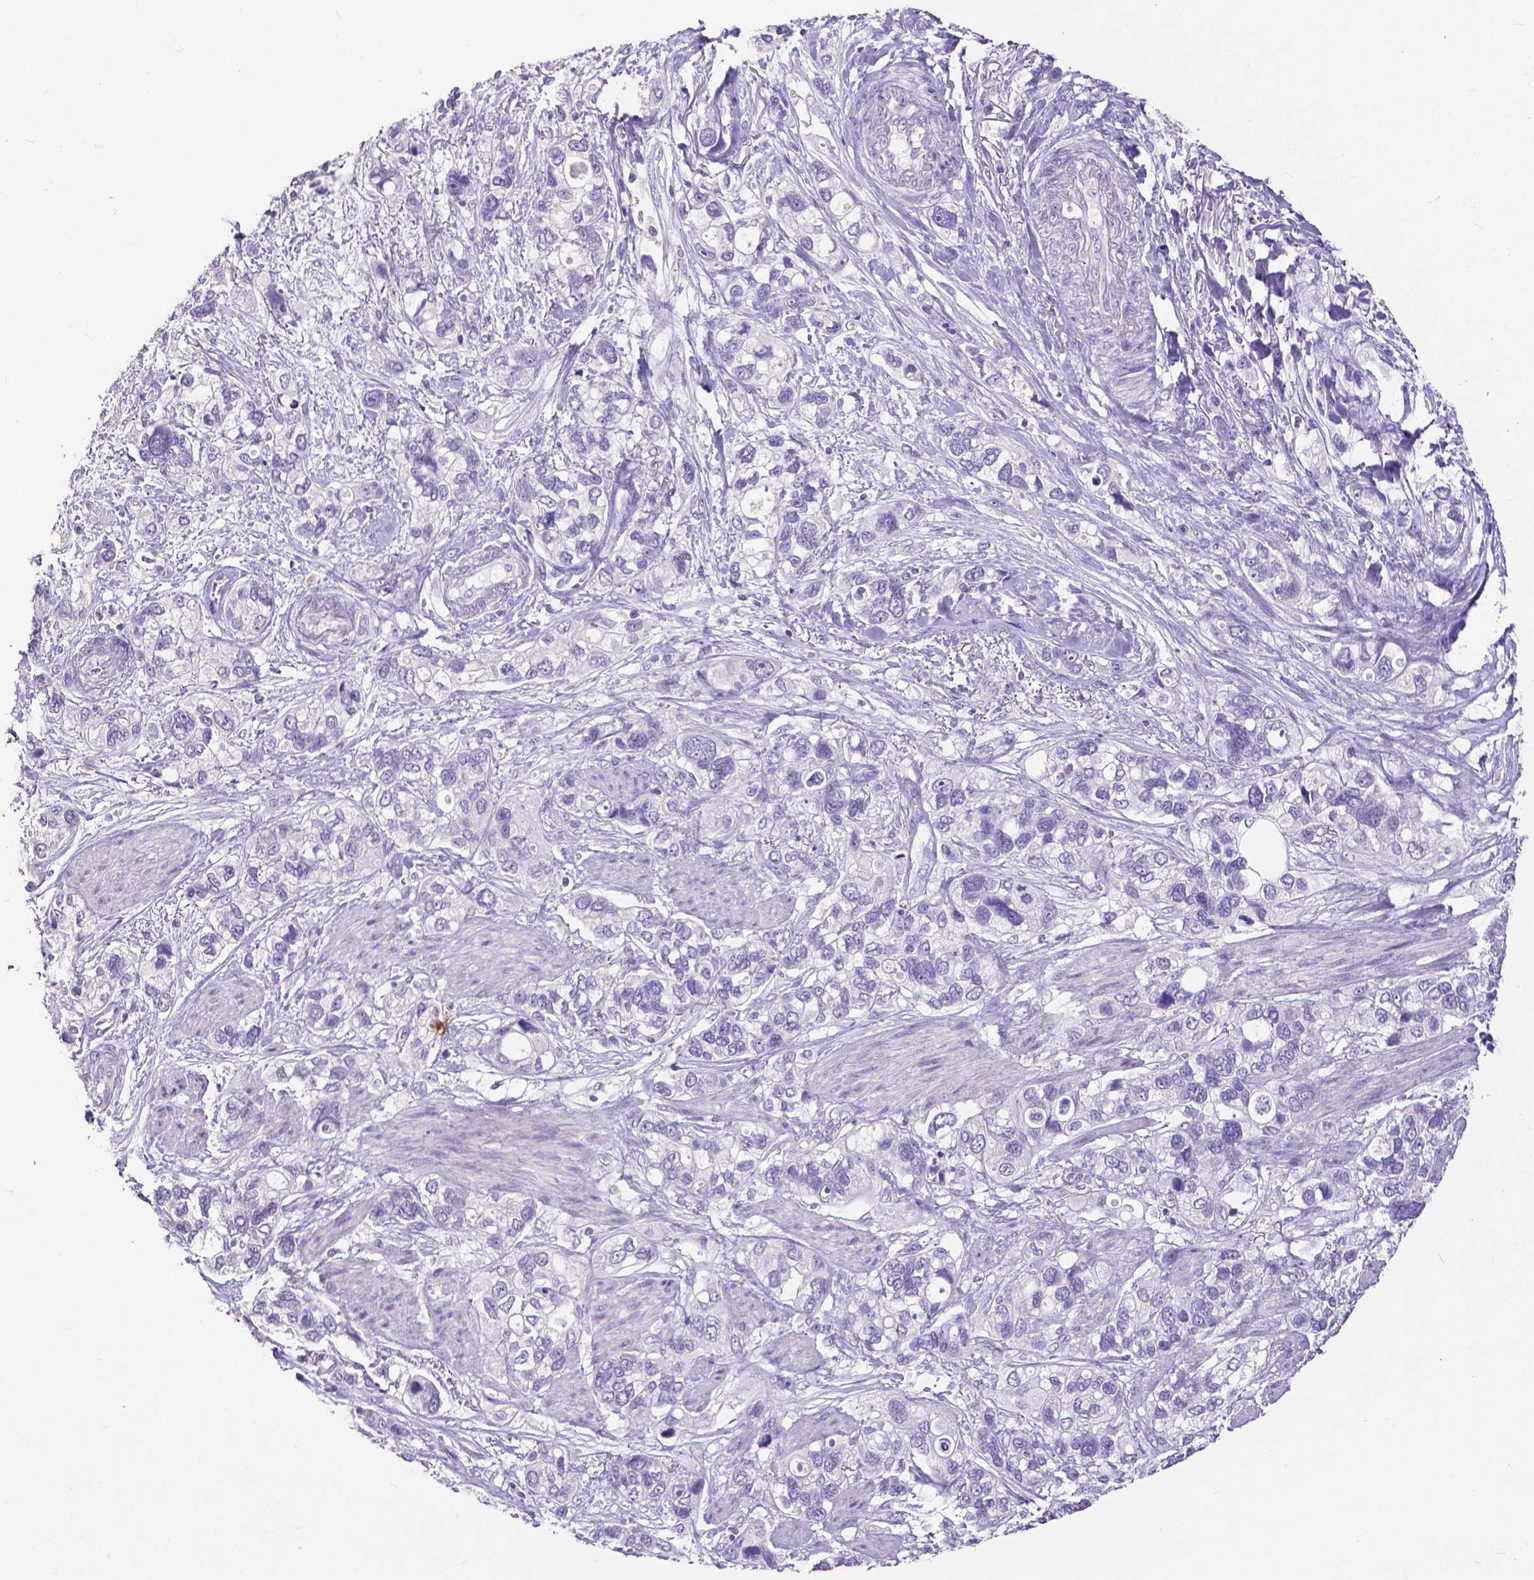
{"staining": {"intensity": "negative", "quantity": "none", "location": "none"}, "tissue": "stomach cancer", "cell_type": "Tumor cells", "image_type": "cancer", "snomed": [{"axis": "morphology", "description": "Adenocarcinoma, NOS"}, {"axis": "topography", "description": "Stomach, upper"}], "caption": "Histopathology image shows no protein staining in tumor cells of adenocarcinoma (stomach) tissue.", "gene": "CD4", "patient": {"sex": "female", "age": 81}}